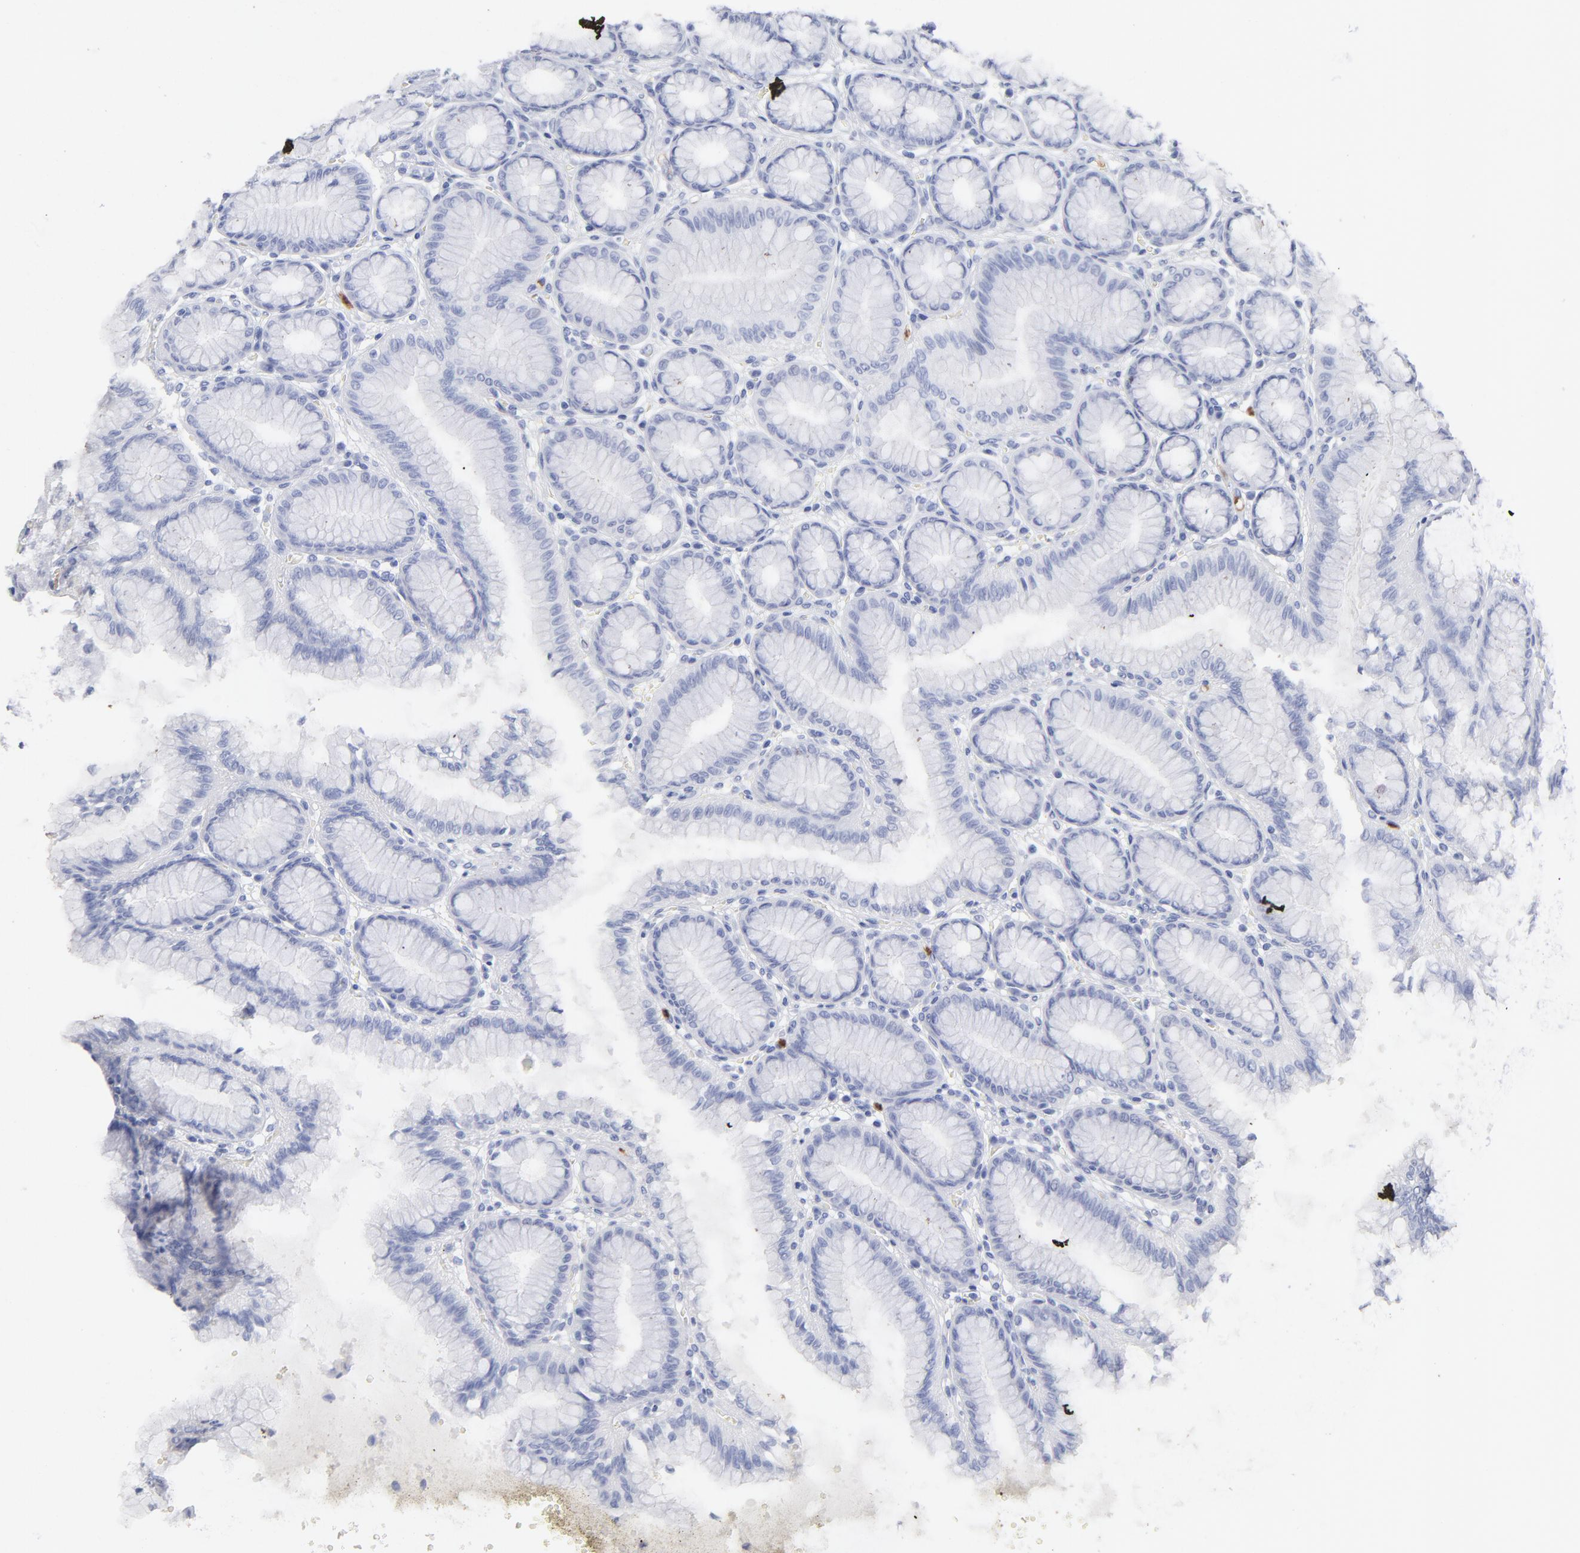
{"staining": {"intensity": "negative", "quantity": "none", "location": "none"}, "tissue": "stomach", "cell_type": "Glandular cells", "image_type": "normal", "snomed": [{"axis": "morphology", "description": "Normal tissue, NOS"}, {"axis": "topography", "description": "Stomach"}, {"axis": "topography", "description": "Stomach, lower"}], "caption": "Immunohistochemistry (IHC) of benign stomach displays no positivity in glandular cells.", "gene": "ARG1", "patient": {"sex": "male", "age": 76}}